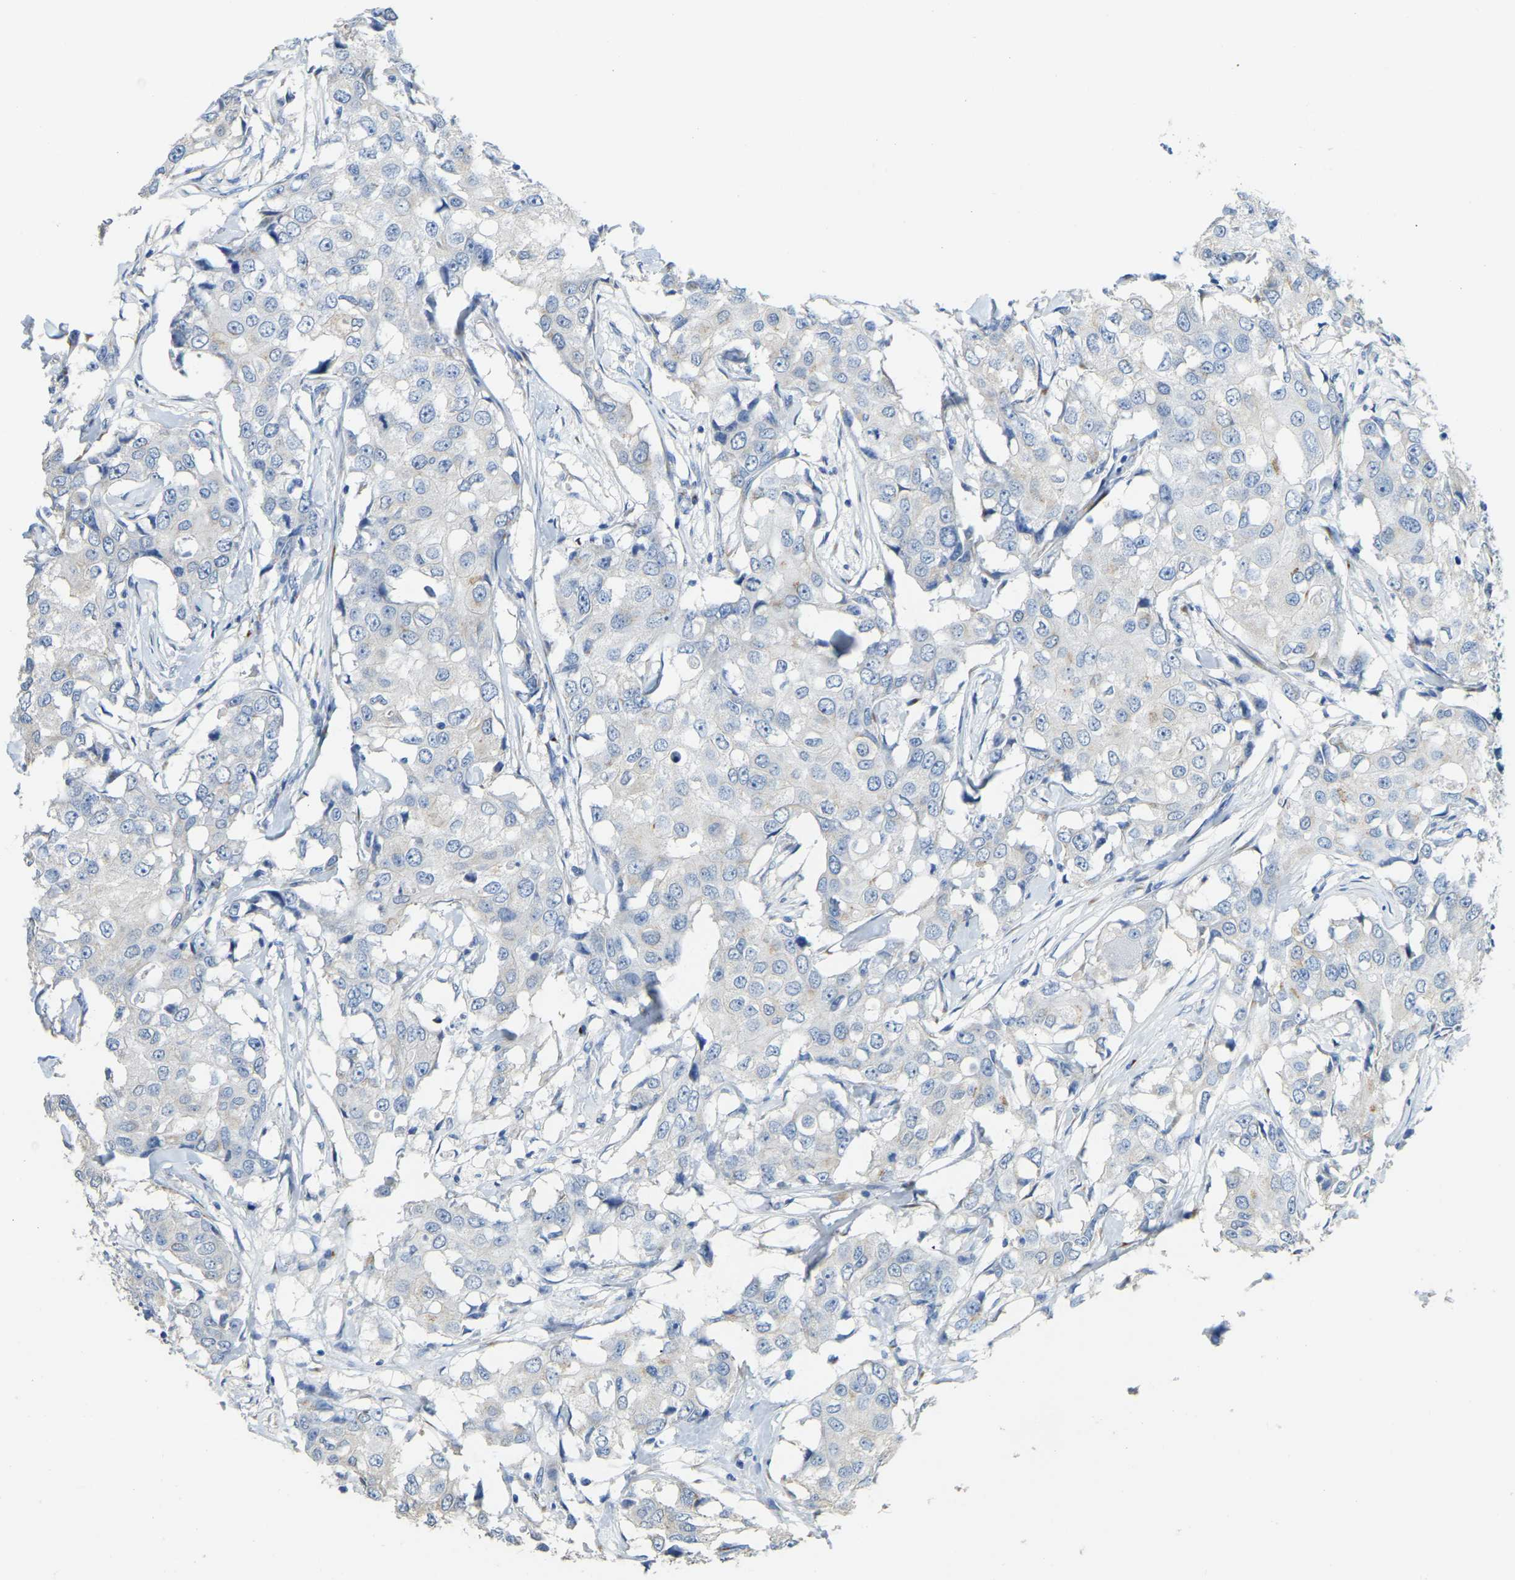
{"staining": {"intensity": "negative", "quantity": "none", "location": "none"}, "tissue": "breast cancer", "cell_type": "Tumor cells", "image_type": "cancer", "snomed": [{"axis": "morphology", "description": "Duct carcinoma"}, {"axis": "topography", "description": "Breast"}], "caption": "Breast cancer was stained to show a protein in brown. There is no significant positivity in tumor cells.", "gene": "FAM174A", "patient": {"sex": "female", "age": 27}}